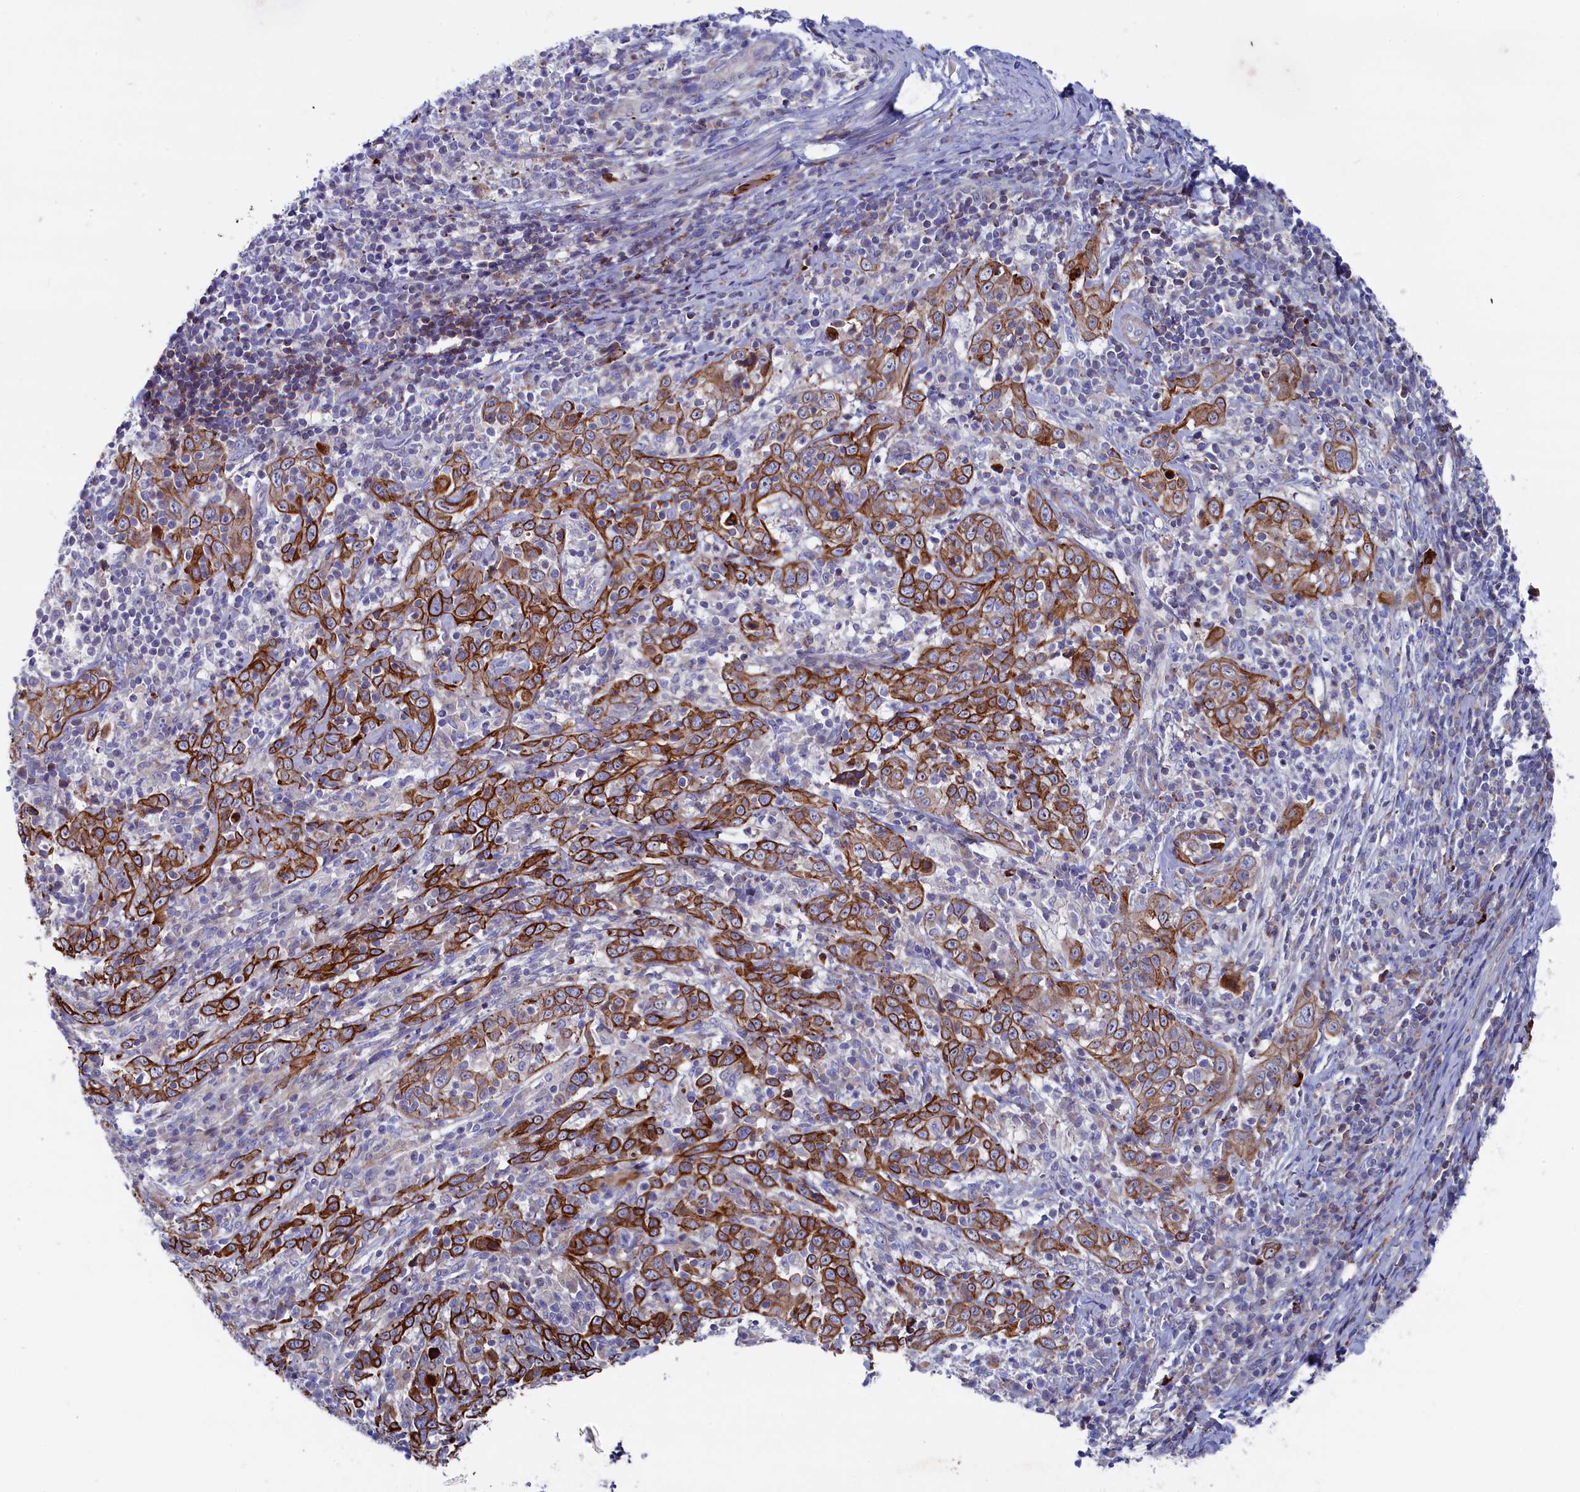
{"staining": {"intensity": "strong", "quantity": ">75%", "location": "cytoplasmic/membranous"}, "tissue": "cervical cancer", "cell_type": "Tumor cells", "image_type": "cancer", "snomed": [{"axis": "morphology", "description": "Squamous cell carcinoma, NOS"}, {"axis": "topography", "description": "Cervix"}], "caption": "Immunohistochemistry micrograph of neoplastic tissue: human squamous cell carcinoma (cervical) stained using IHC exhibits high levels of strong protein expression localized specifically in the cytoplasmic/membranous of tumor cells, appearing as a cytoplasmic/membranous brown color.", "gene": "NUDT7", "patient": {"sex": "female", "age": 46}}